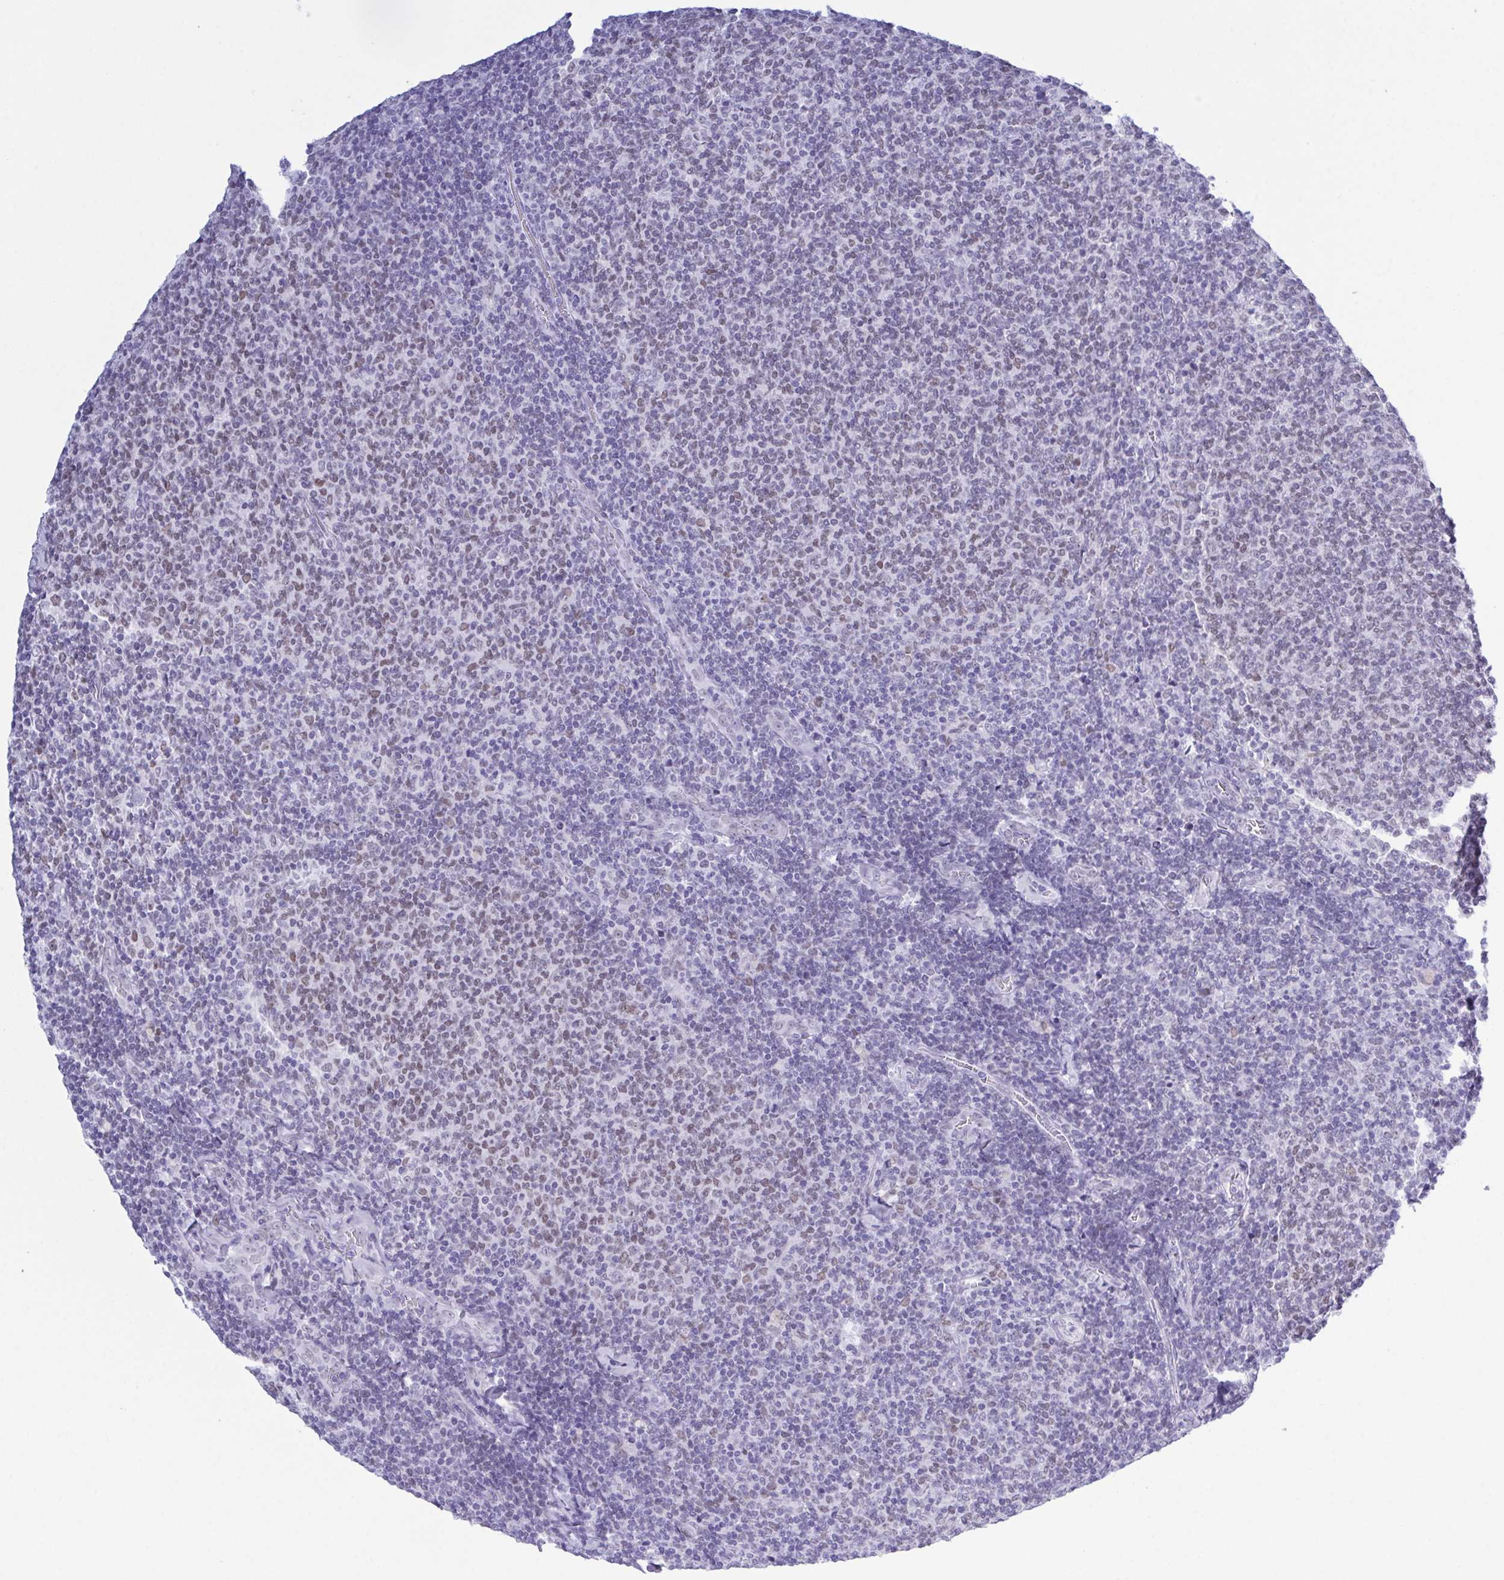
{"staining": {"intensity": "weak", "quantity": "25%-75%", "location": "nuclear"}, "tissue": "lymphoma", "cell_type": "Tumor cells", "image_type": "cancer", "snomed": [{"axis": "morphology", "description": "Malignant lymphoma, non-Hodgkin's type, Low grade"}, {"axis": "topography", "description": "Lymph node"}], "caption": "Immunohistochemical staining of lymphoma displays weak nuclear protein expression in about 25%-75% of tumor cells. The staining is performed using DAB (3,3'-diaminobenzidine) brown chromogen to label protein expression. The nuclei are counter-stained blue using hematoxylin.", "gene": "SUGP2", "patient": {"sex": "male", "age": 52}}